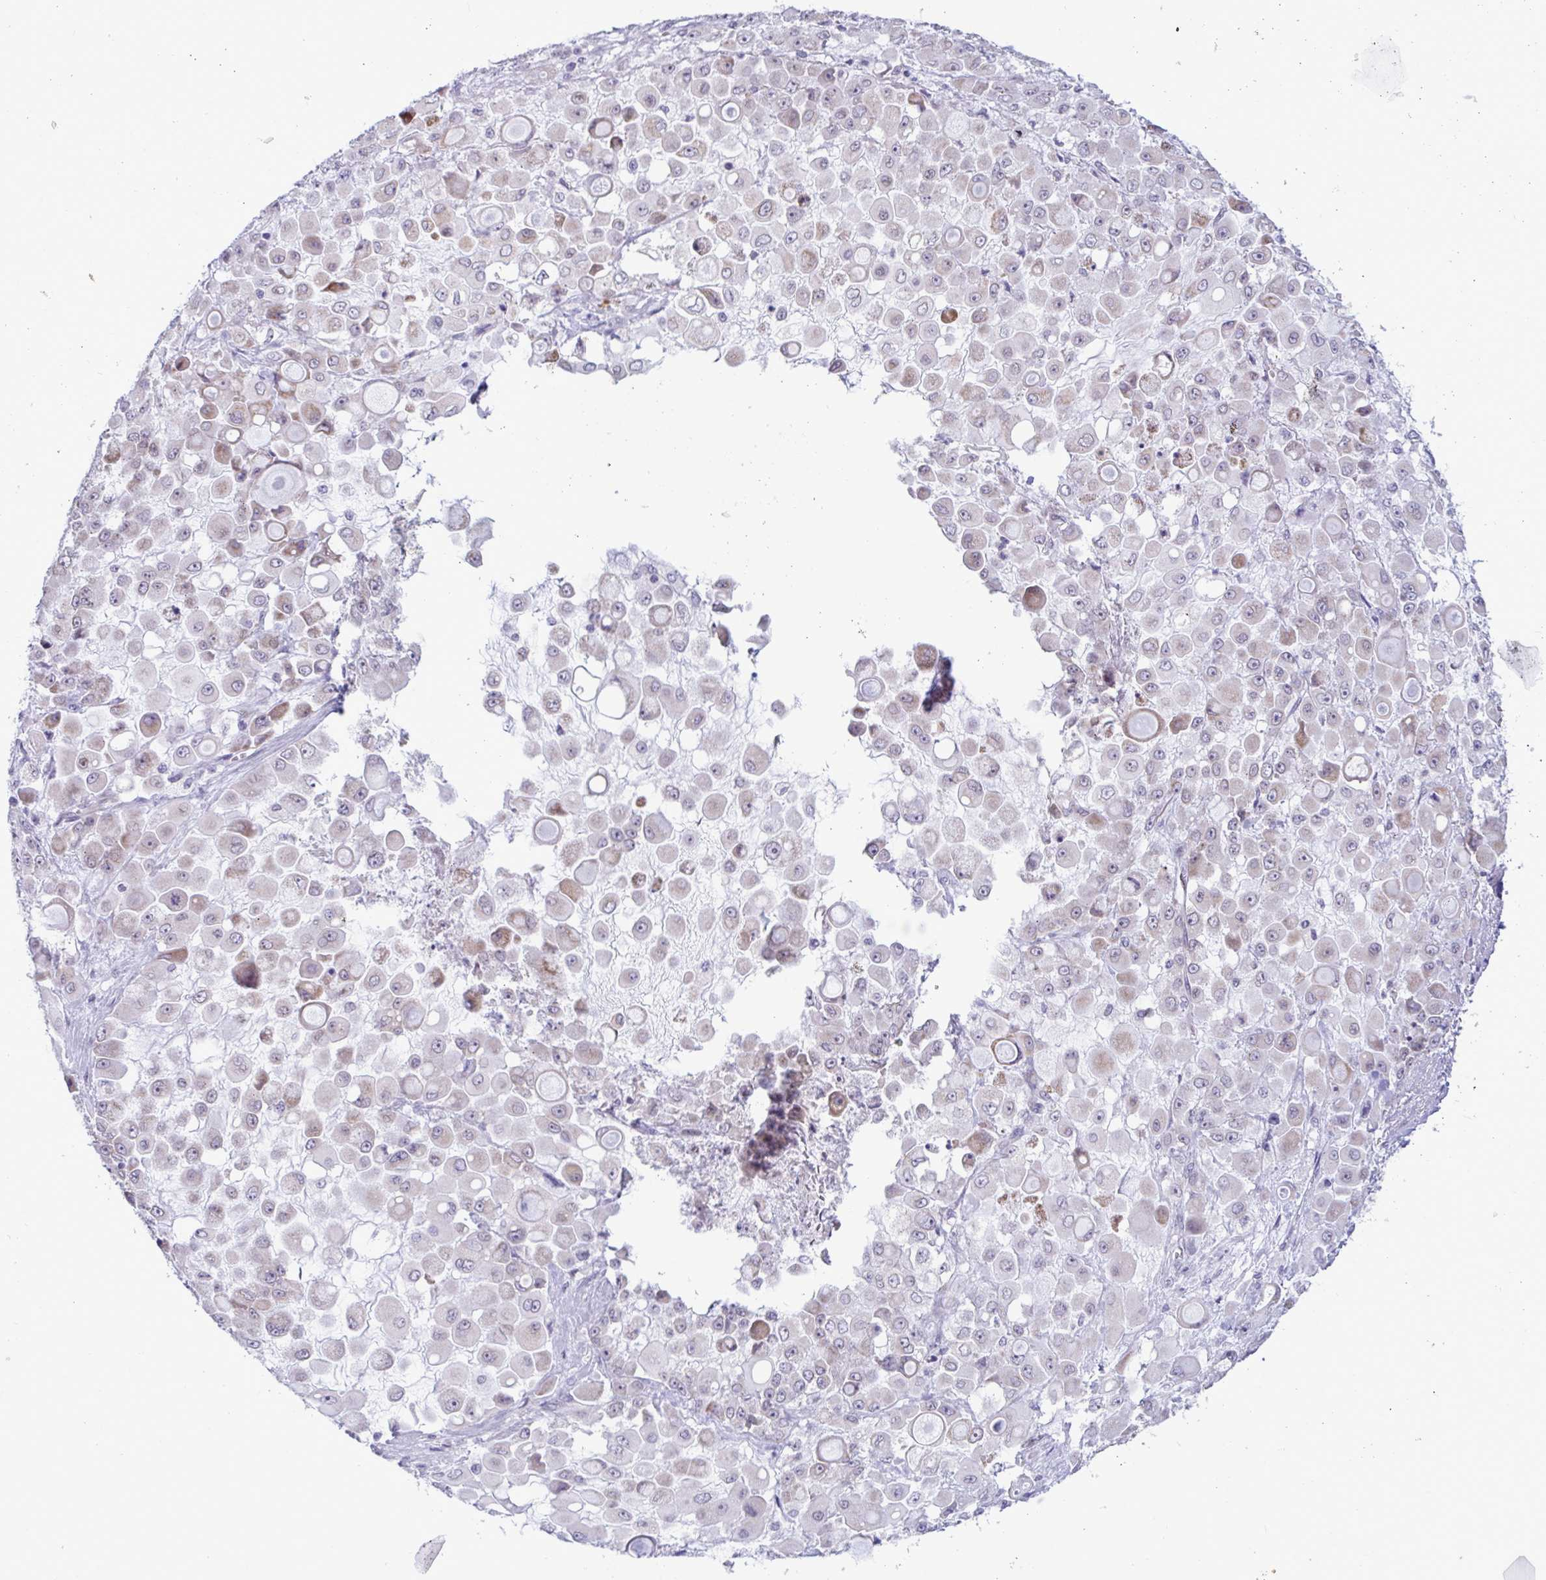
{"staining": {"intensity": "weak", "quantity": "25%-75%", "location": "nuclear"}, "tissue": "stomach cancer", "cell_type": "Tumor cells", "image_type": "cancer", "snomed": [{"axis": "morphology", "description": "Adenocarcinoma, NOS"}, {"axis": "topography", "description": "Stomach"}], "caption": "Adenocarcinoma (stomach) stained with DAB (3,3'-diaminobenzidine) IHC demonstrates low levels of weak nuclear positivity in about 25%-75% of tumor cells.", "gene": "DOCK11", "patient": {"sex": "female", "age": 76}}